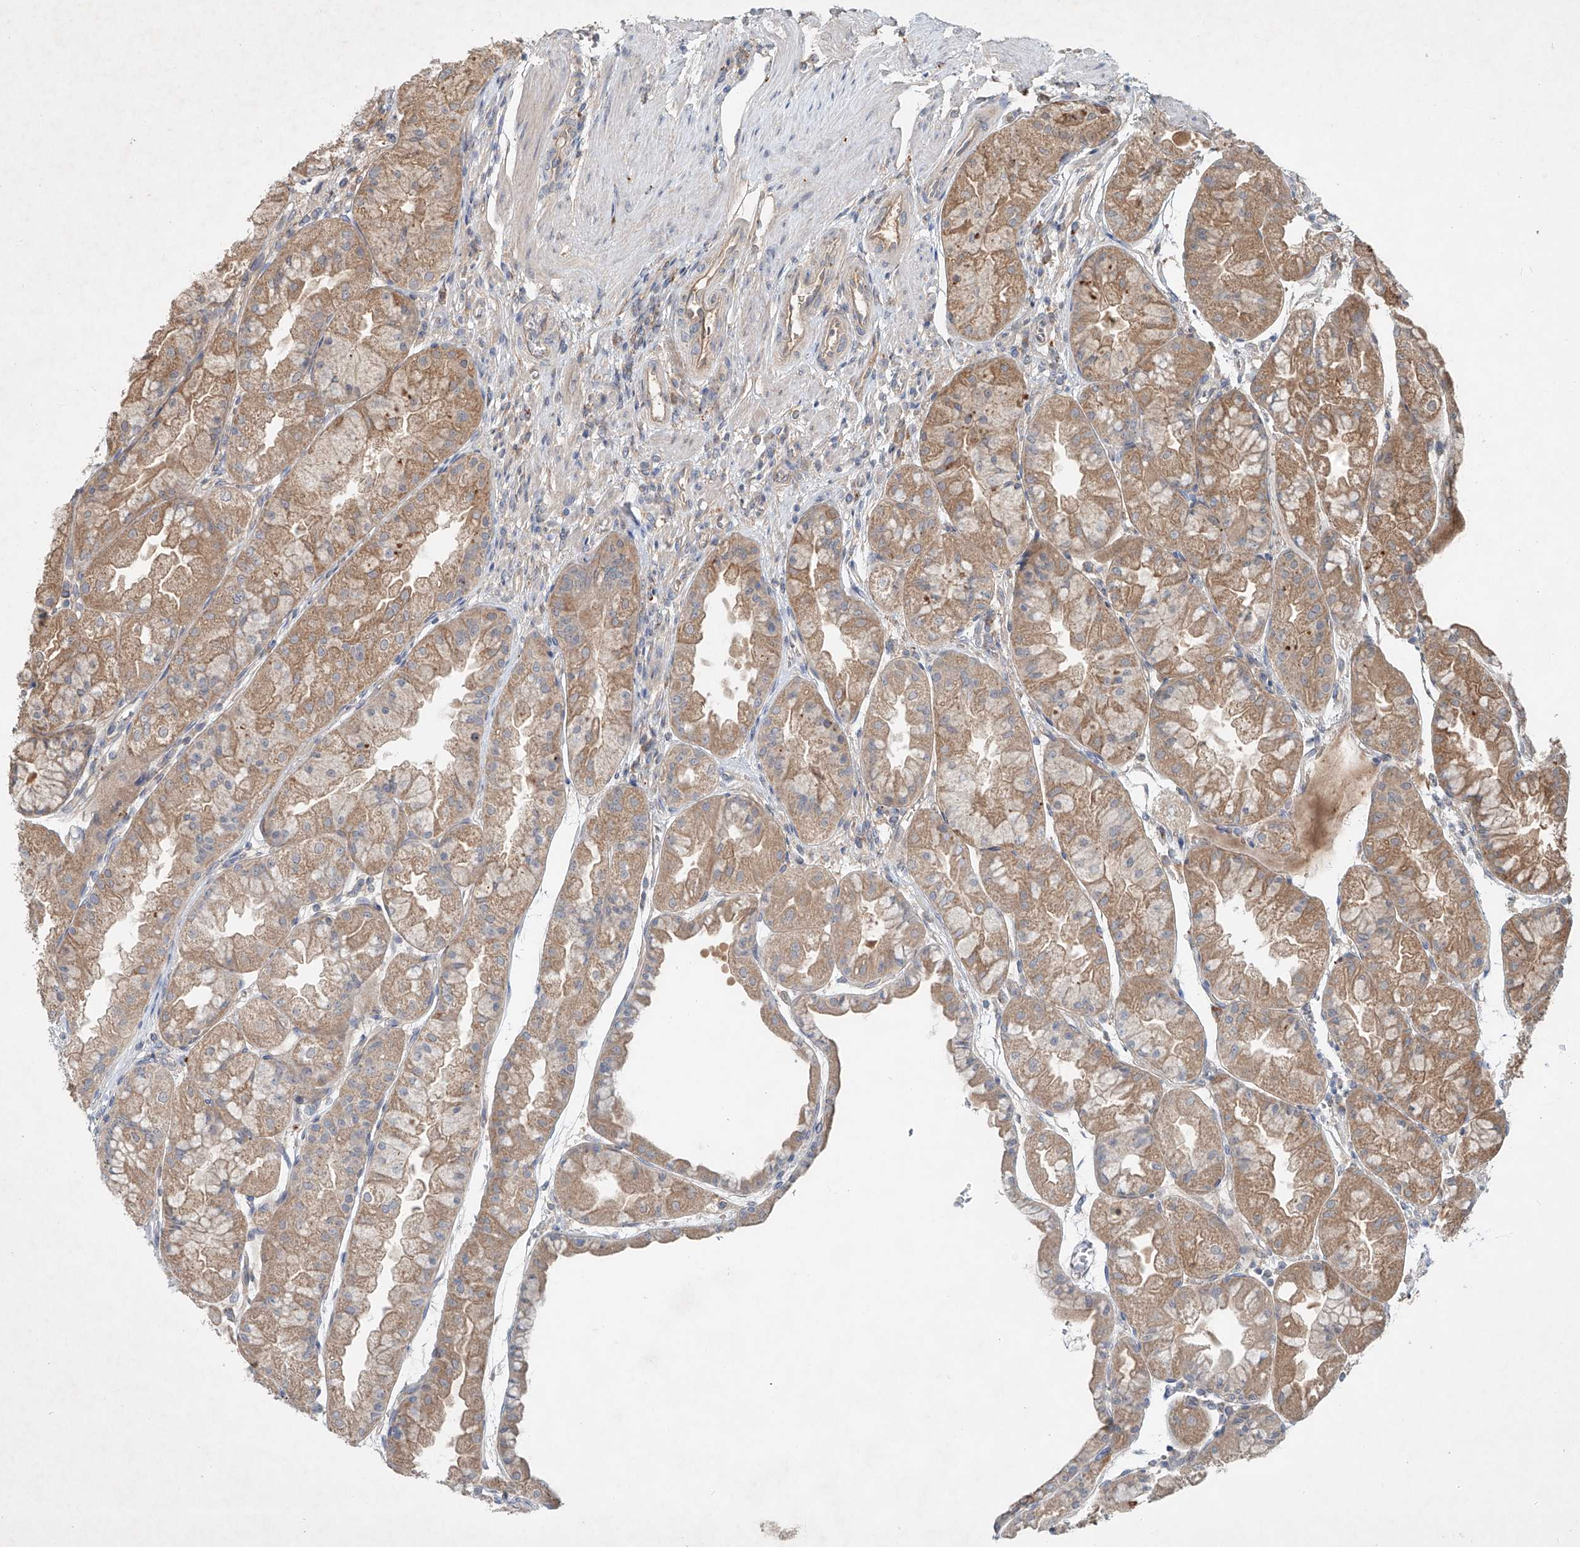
{"staining": {"intensity": "moderate", "quantity": ">75%", "location": "cytoplasmic/membranous"}, "tissue": "stomach", "cell_type": "Glandular cells", "image_type": "normal", "snomed": [{"axis": "morphology", "description": "Normal tissue, NOS"}, {"axis": "topography", "description": "Stomach, upper"}], "caption": "Stomach stained with a brown dye exhibits moderate cytoplasmic/membranous positive positivity in about >75% of glandular cells.", "gene": "IER5", "patient": {"sex": "male", "age": 47}}